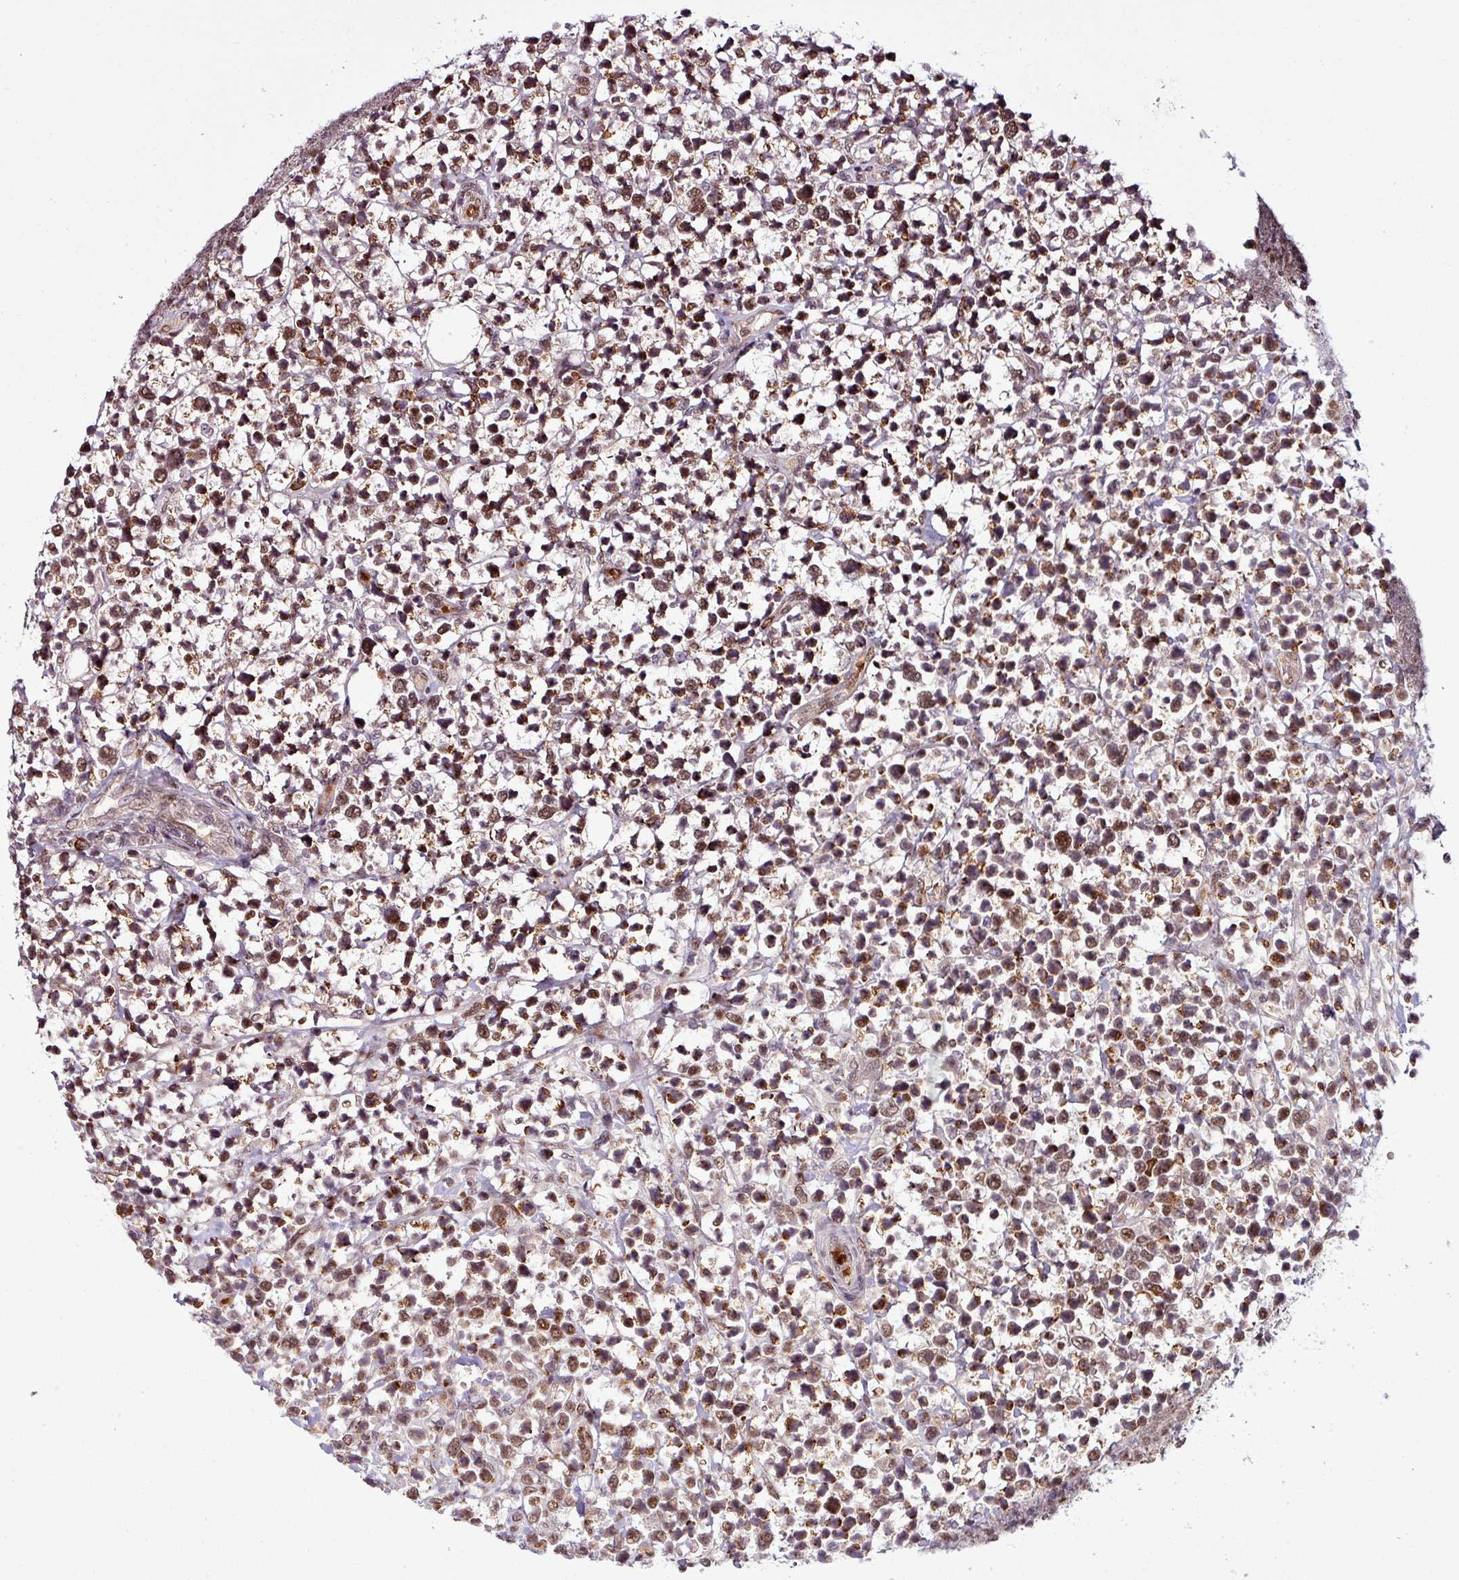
{"staining": {"intensity": "moderate", "quantity": ">75%", "location": "nuclear"}, "tissue": "lymphoma", "cell_type": "Tumor cells", "image_type": "cancer", "snomed": [{"axis": "morphology", "description": "Malignant lymphoma, non-Hodgkin's type, Low grade"}, {"axis": "topography", "description": "Lymph node"}], "caption": "Lymphoma was stained to show a protein in brown. There is medium levels of moderate nuclear positivity in approximately >75% of tumor cells.", "gene": "PRDM5", "patient": {"sex": "male", "age": 60}}